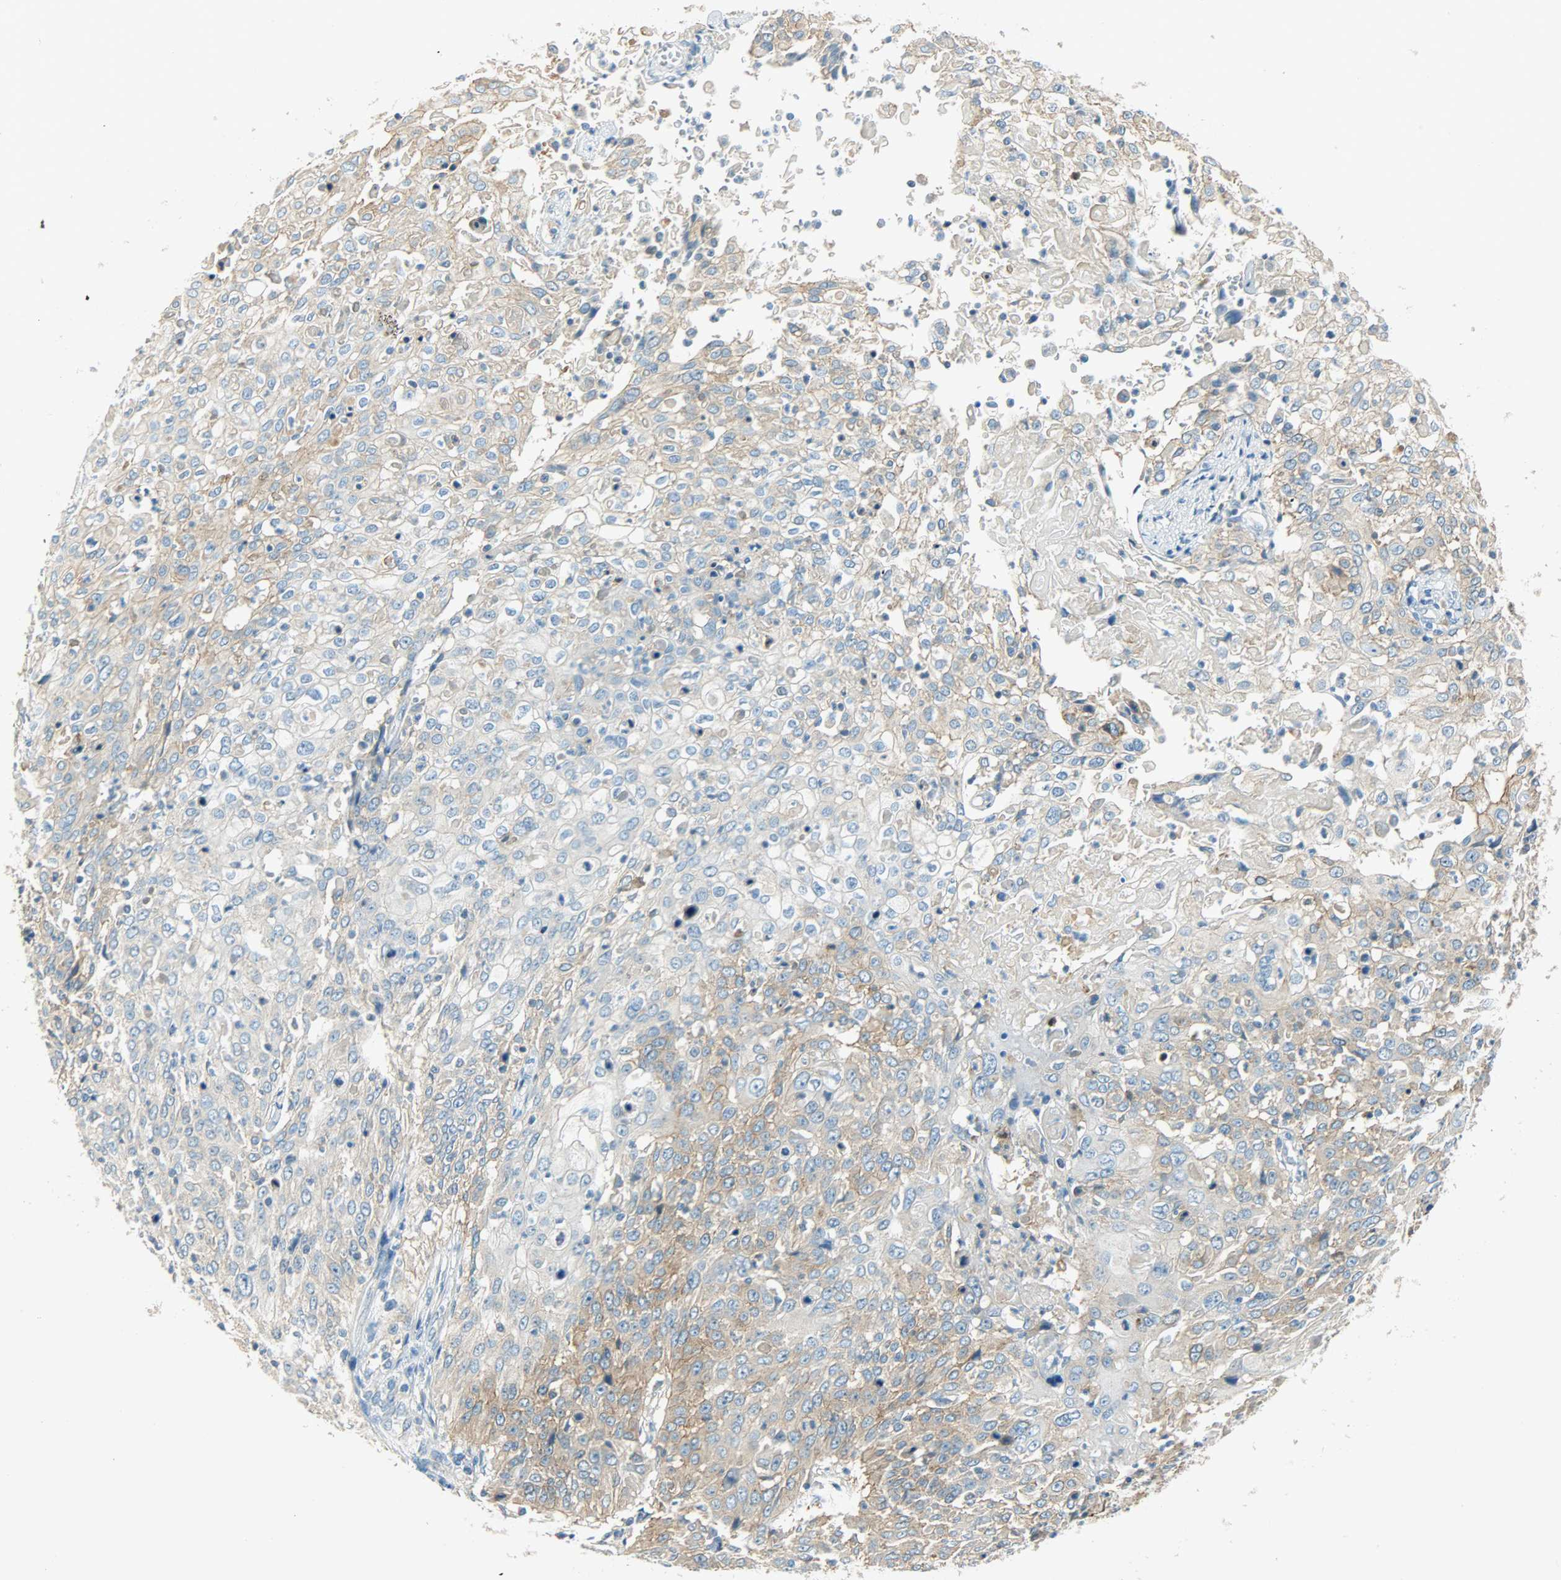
{"staining": {"intensity": "moderate", "quantity": "25%-75%", "location": "cytoplasmic/membranous"}, "tissue": "cervical cancer", "cell_type": "Tumor cells", "image_type": "cancer", "snomed": [{"axis": "morphology", "description": "Squamous cell carcinoma, NOS"}, {"axis": "topography", "description": "Cervix"}], "caption": "Protein expression analysis of human cervical cancer (squamous cell carcinoma) reveals moderate cytoplasmic/membranous expression in about 25%-75% of tumor cells.", "gene": "DSG2", "patient": {"sex": "female", "age": 39}}